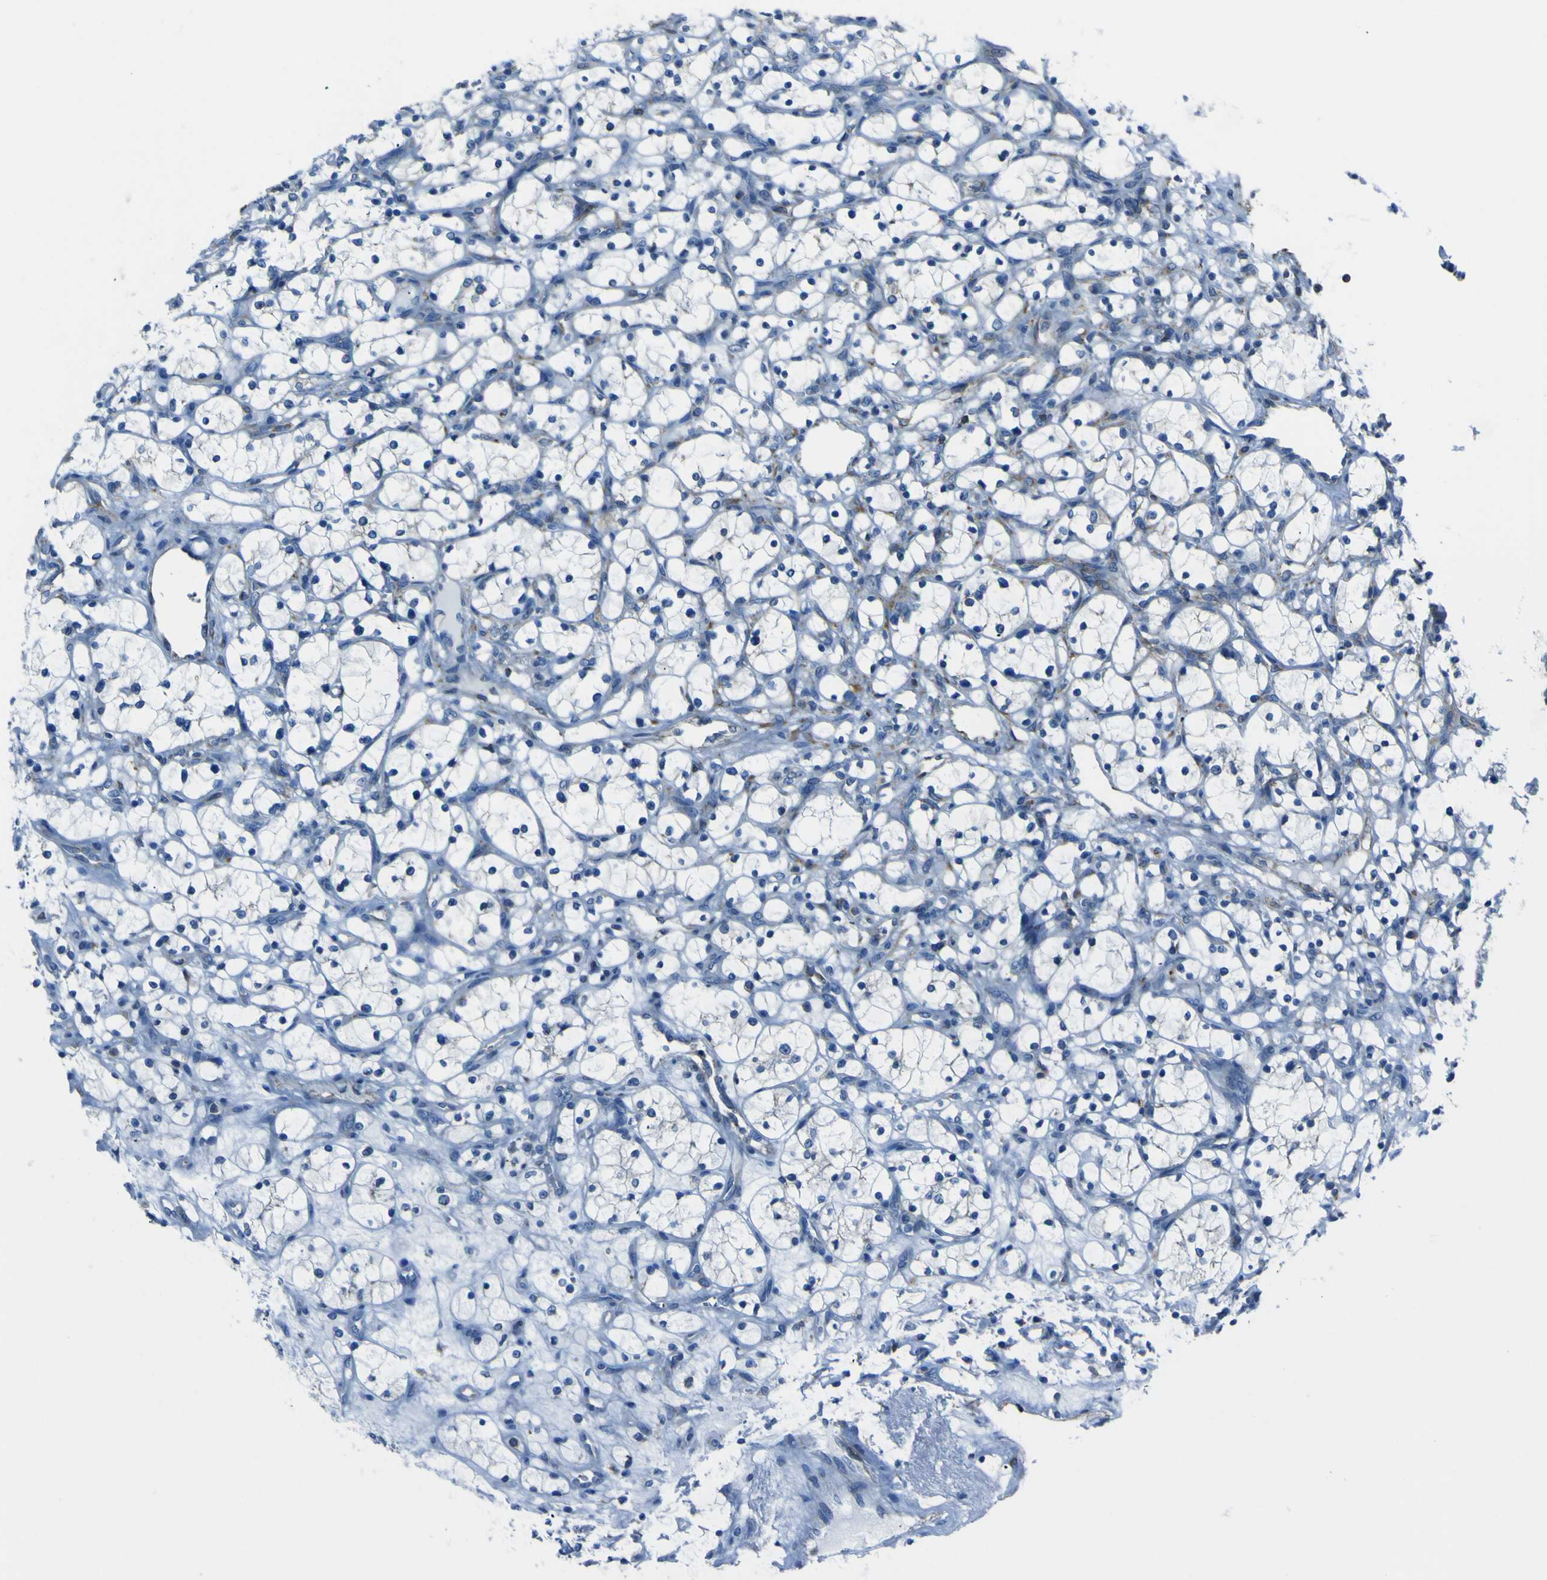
{"staining": {"intensity": "moderate", "quantity": "<25%", "location": "cytoplasmic/membranous"}, "tissue": "renal cancer", "cell_type": "Tumor cells", "image_type": "cancer", "snomed": [{"axis": "morphology", "description": "Adenocarcinoma, NOS"}, {"axis": "topography", "description": "Kidney"}], "caption": "A photomicrograph showing moderate cytoplasmic/membranous staining in approximately <25% of tumor cells in renal adenocarcinoma, as visualized by brown immunohistochemical staining.", "gene": "STIM1", "patient": {"sex": "female", "age": 69}}